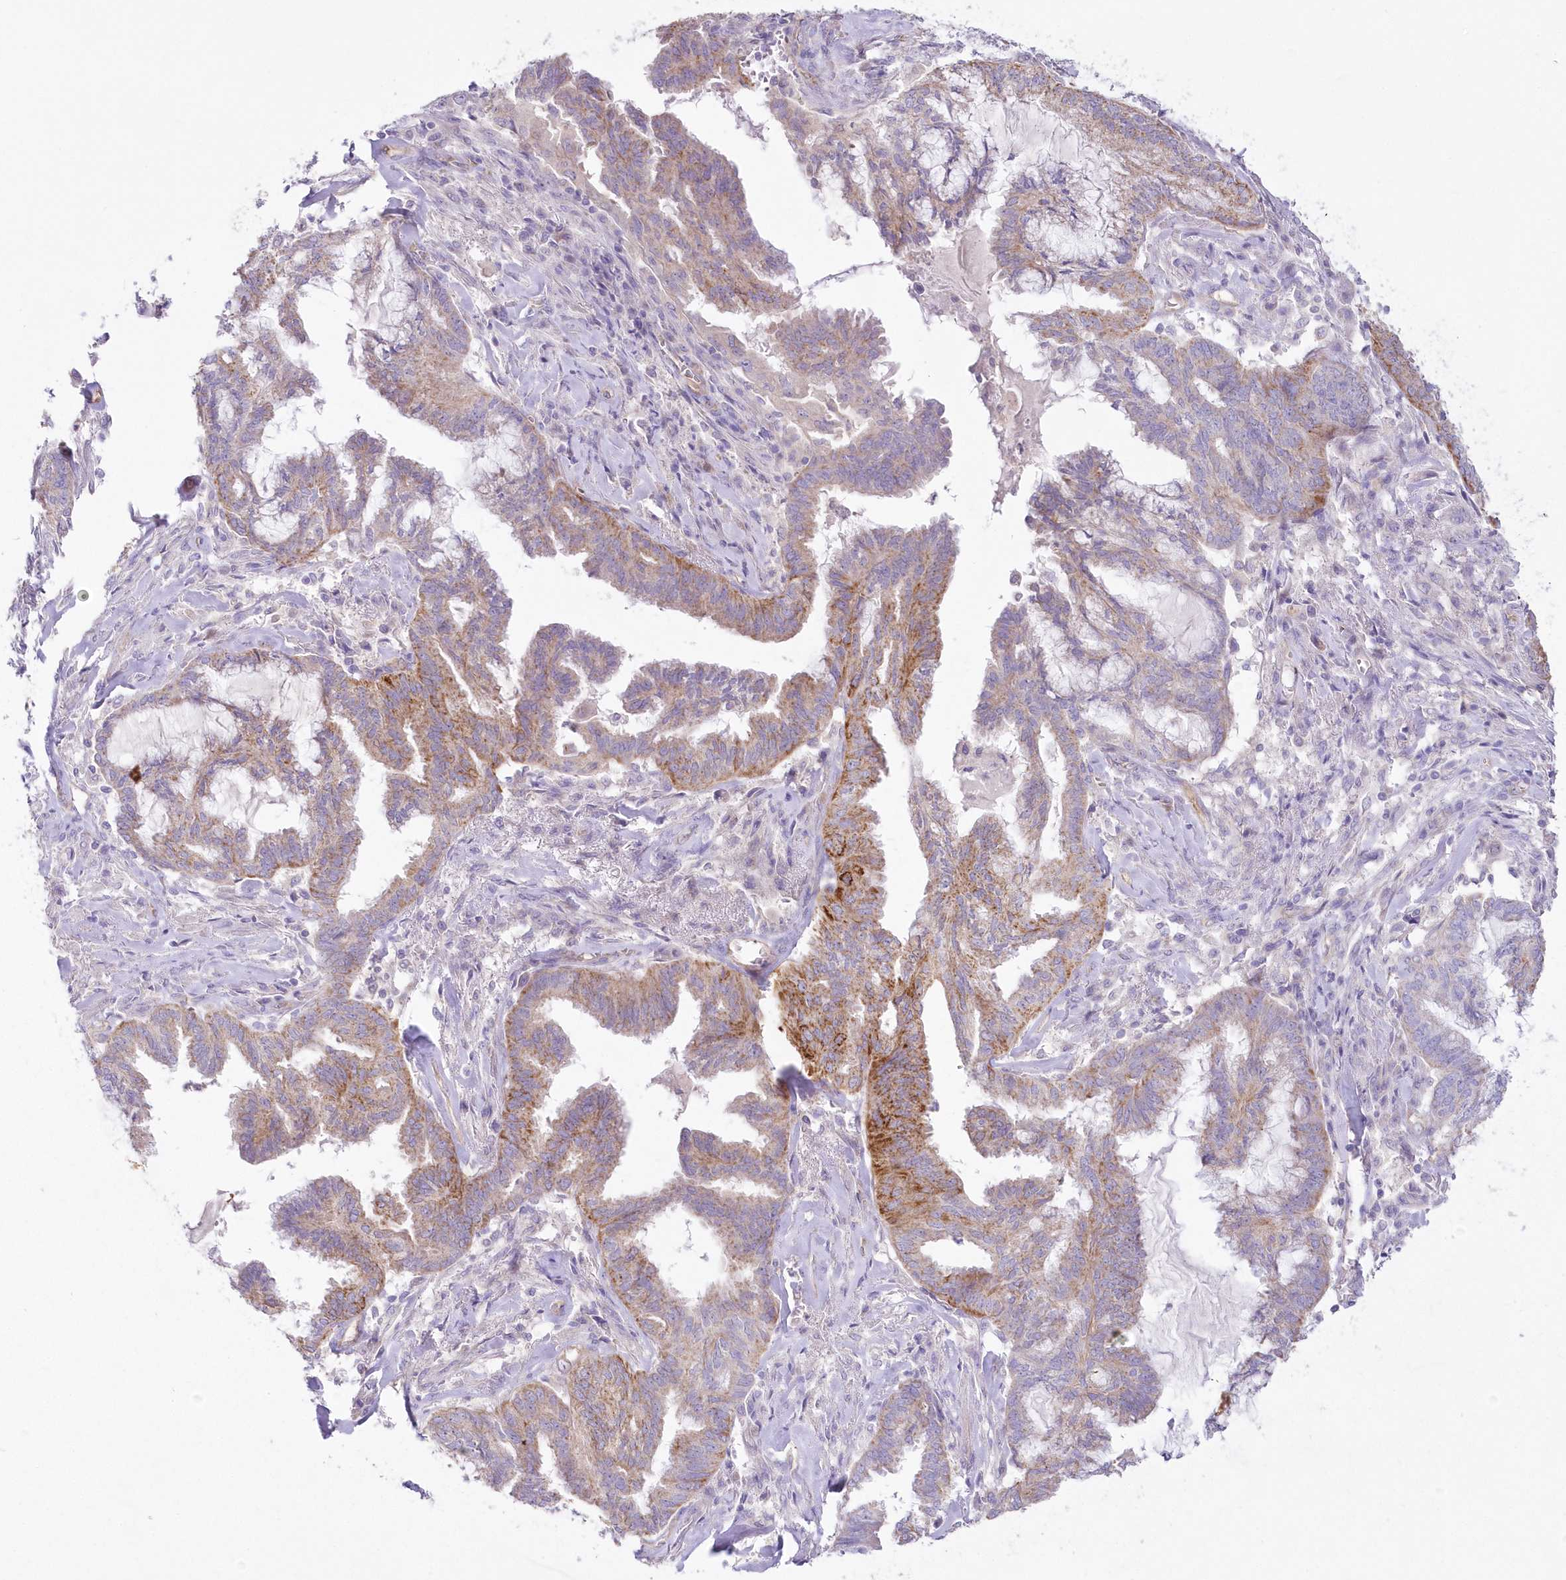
{"staining": {"intensity": "moderate", "quantity": "25%-75%", "location": "cytoplasmic/membranous"}, "tissue": "endometrial cancer", "cell_type": "Tumor cells", "image_type": "cancer", "snomed": [{"axis": "morphology", "description": "Adenocarcinoma, NOS"}, {"axis": "topography", "description": "Endometrium"}], "caption": "Adenocarcinoma (endometrial) stained with DAB (3,3'-diaminobenzidine) IHC shows medium levels of moderate cytoplasmic/membranous expression in approximately 25%-75% of tumor cells.", "gene": "ITSN2", "patient": {"sex": "female", "age": 86}}